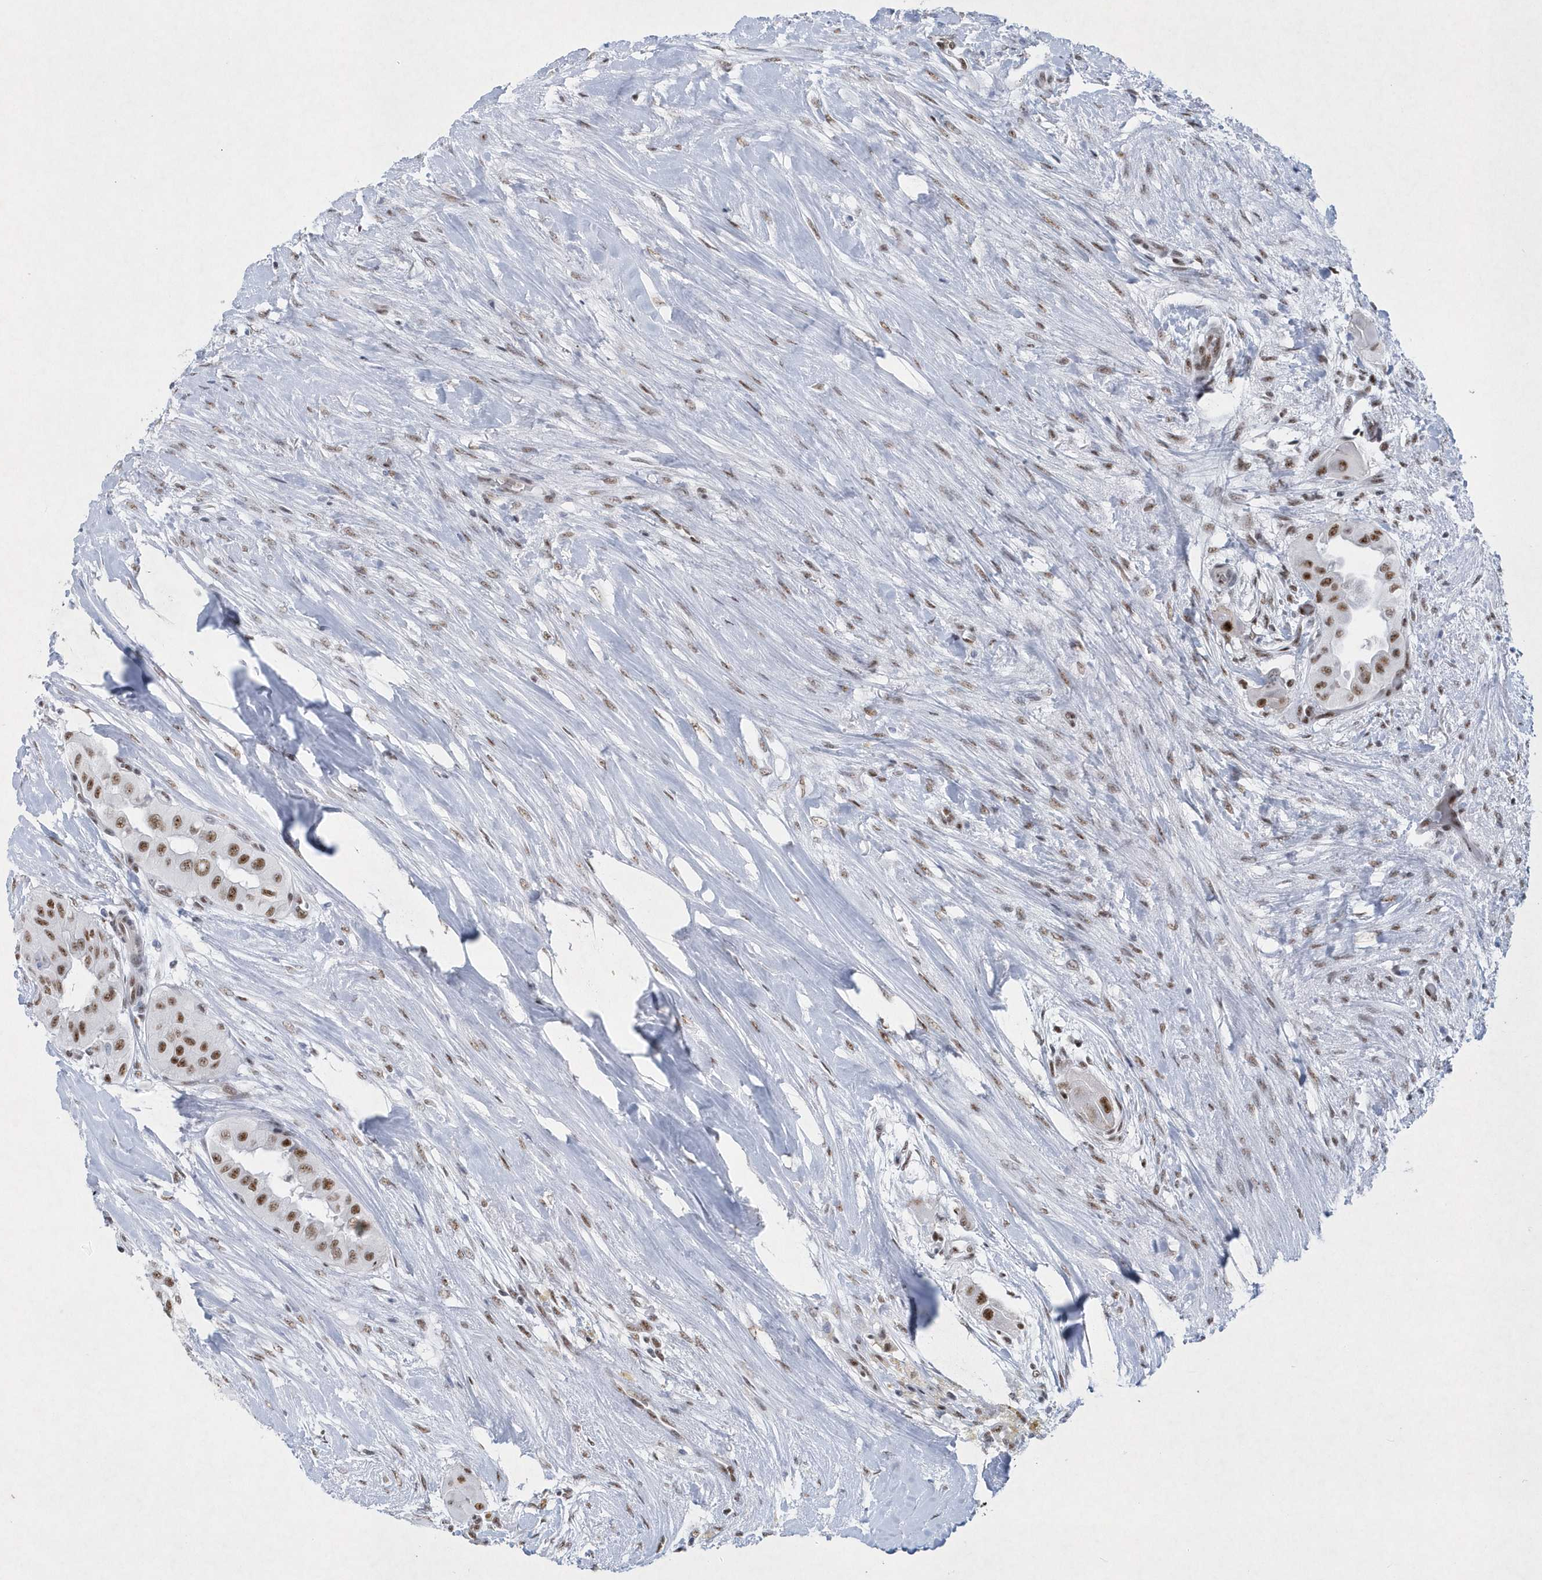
{"staining": {"intensity": "moderate", "quantity": ">75%", "location": "nuclear"}, "tissue": "thyroid cancer", "cell_type": "Tumor cells", "image_type": "cancer", "snomed": [{"axis": "morphology", "description": "Papillary adenocarcinoma, NOS"}, {"axis": "topography", "description": "Thyroid gland"}], "caption": "Moderate nuclear positivity for a protein is present in approximately >75% of tumor cells of thyroid cancer using IHC.", "gene": "DCLRE1A", "patient": {"sex": "female", "age": 59}}